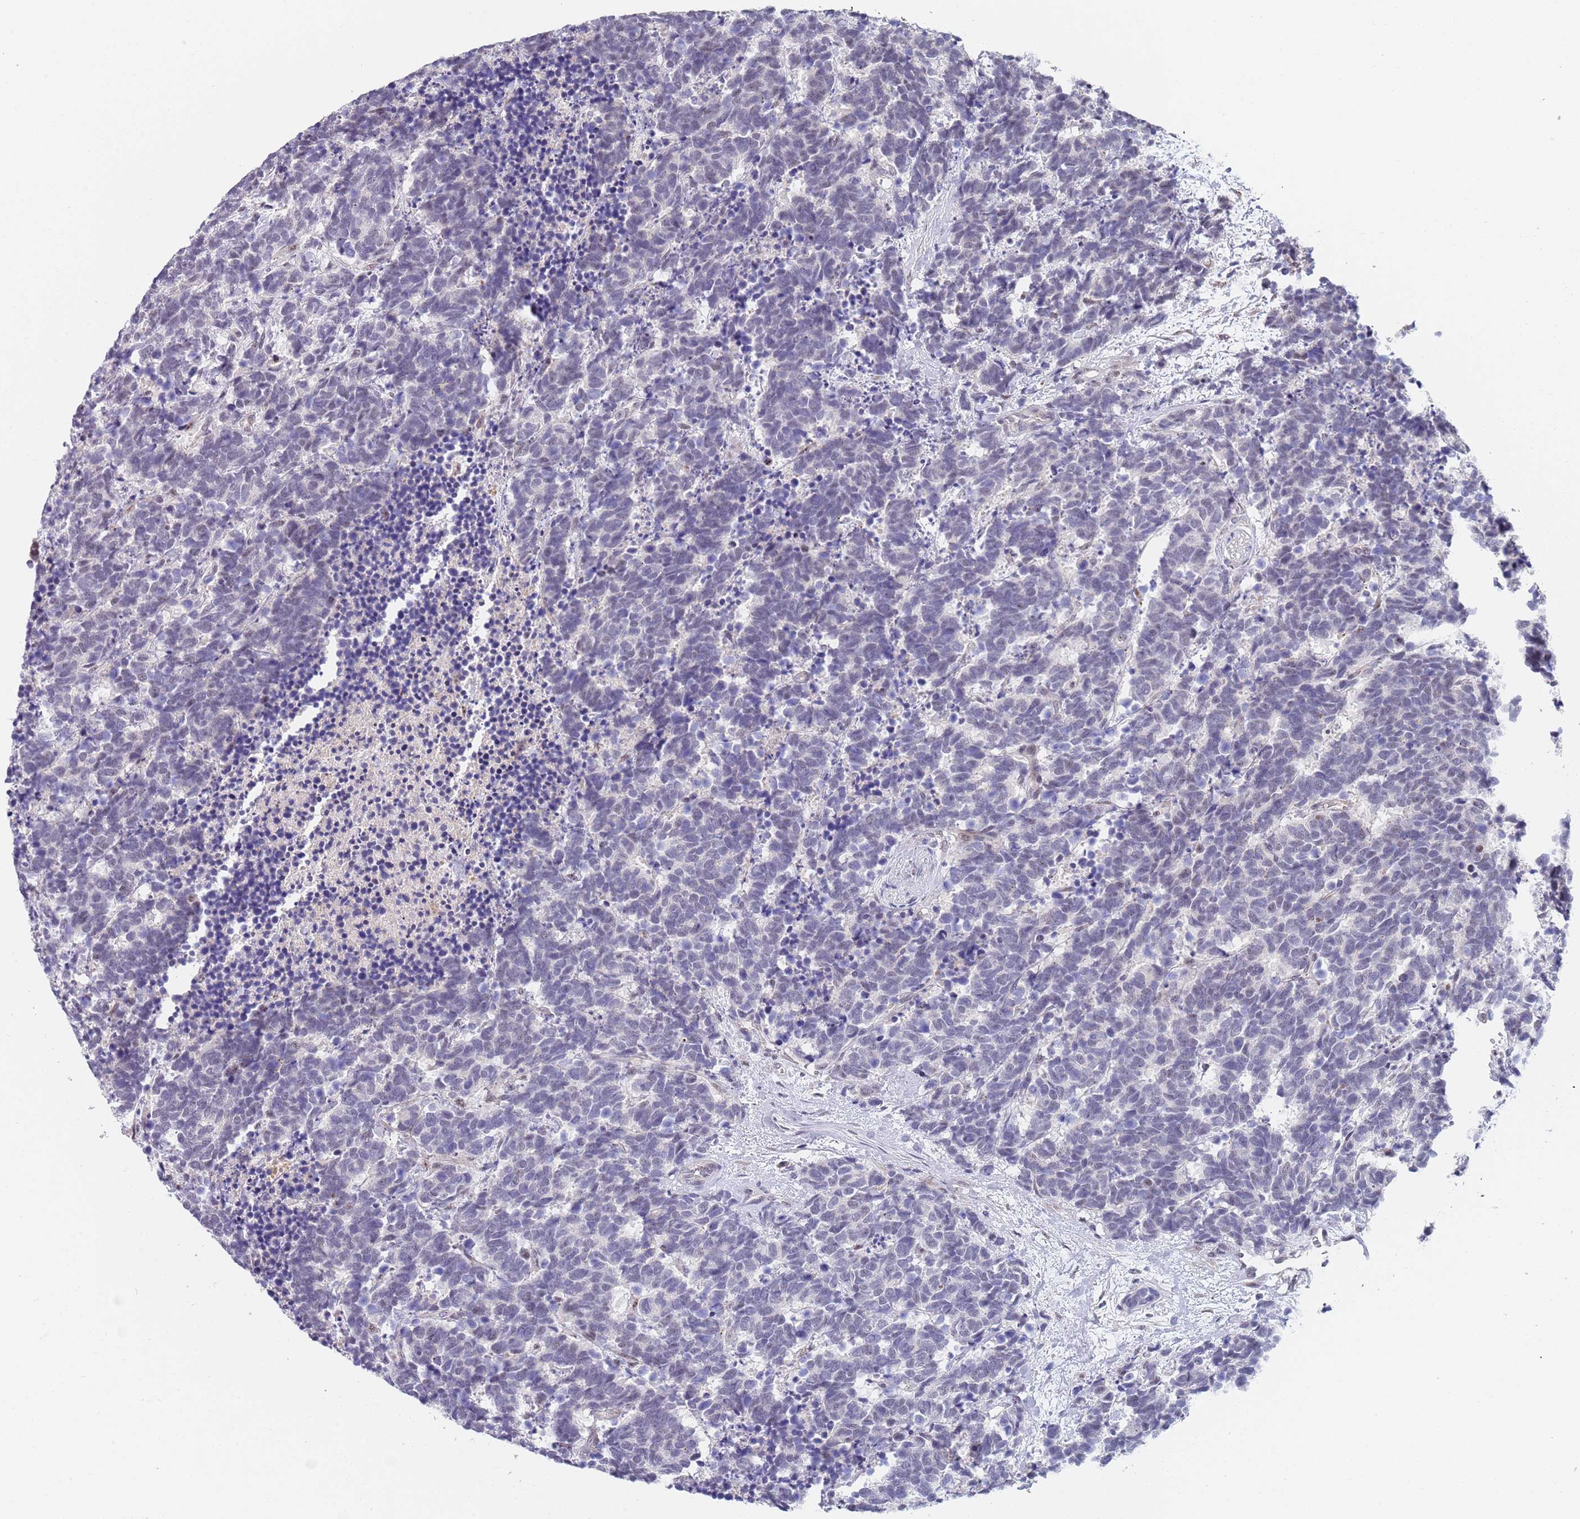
{"staining": {"intensity": "negative", "quantity": "none", "location": "none"}, "tissue": "carcinoid", "cell_type": "Tumor cells", "image_type": "cancer", "snomed": [{"axis": "morphology", "description": "Carcinoma, NOS"}, {"axis": "morphology", "description": "Carcinoid, malignant, NOS"}, {"axis": "topography", "description": "Prostate"}], "caption": "Immunohistochemical staining of carcinoid displays no significant staining in tumor cells.", "gene": "PLCL2", "patient": {"sex": "male", "age": 57}}